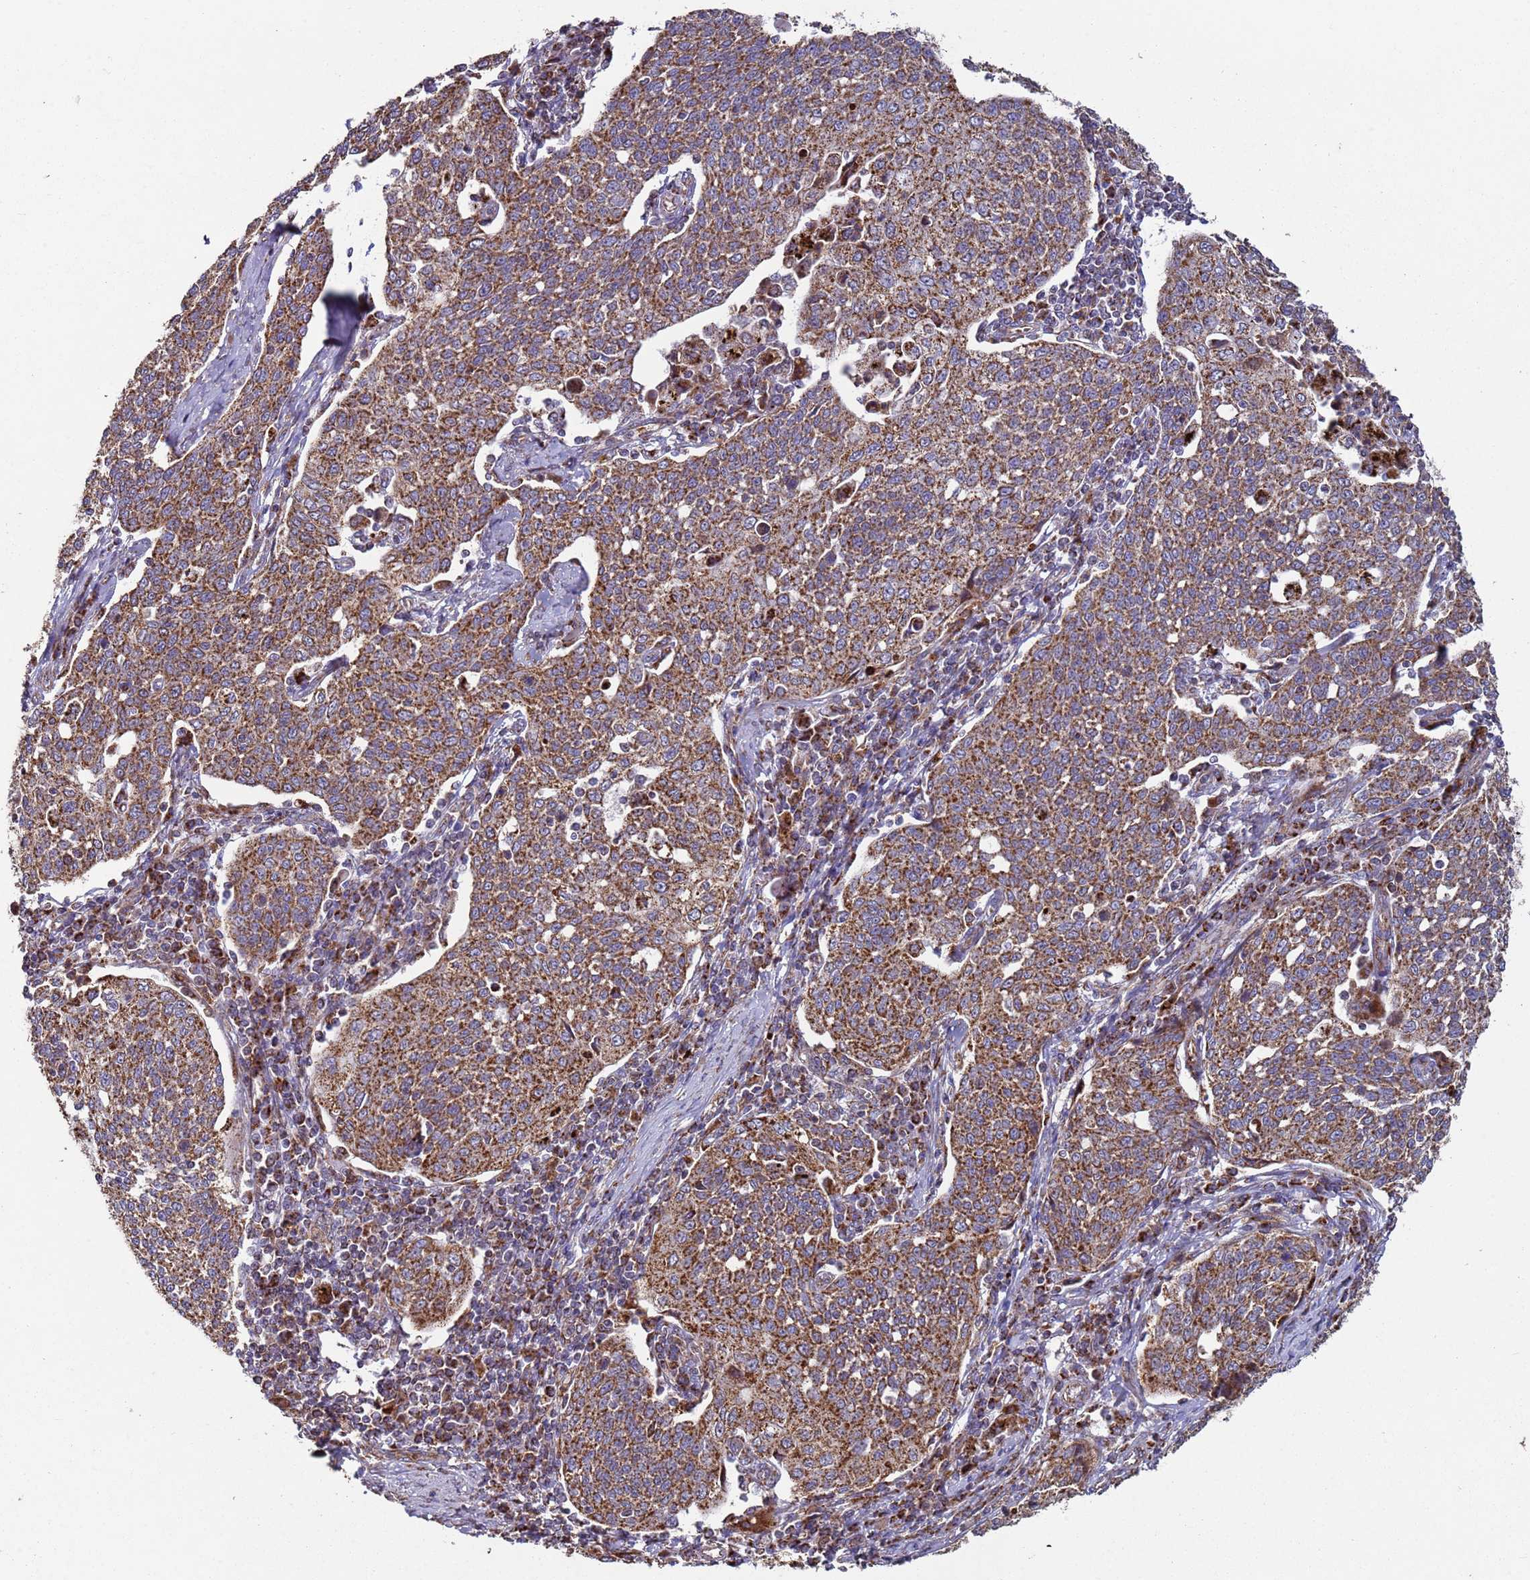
{"staining": {"intensity": "moderate", "quantity": ">75%", "location": "cytoplasmic/membranous"}, "tissue": "cervical cancer", "cell_type": "Tumor cells", "image_type": "cancer", "snomed": [{"axis": "morphology", "description": "Squamous cell carcinoma, NOS"}, {"axis": "topography", "description": "Cervix"}], "caption": "A photomicrograph showing moderate cytoplasmic/membranous expression in approximately >75% of tumor cells in cervical cancer, as visualized by brown immunohistochemical staining.", "gene": "FBXO33", "patient": {"sex": "female", "age": 34}}